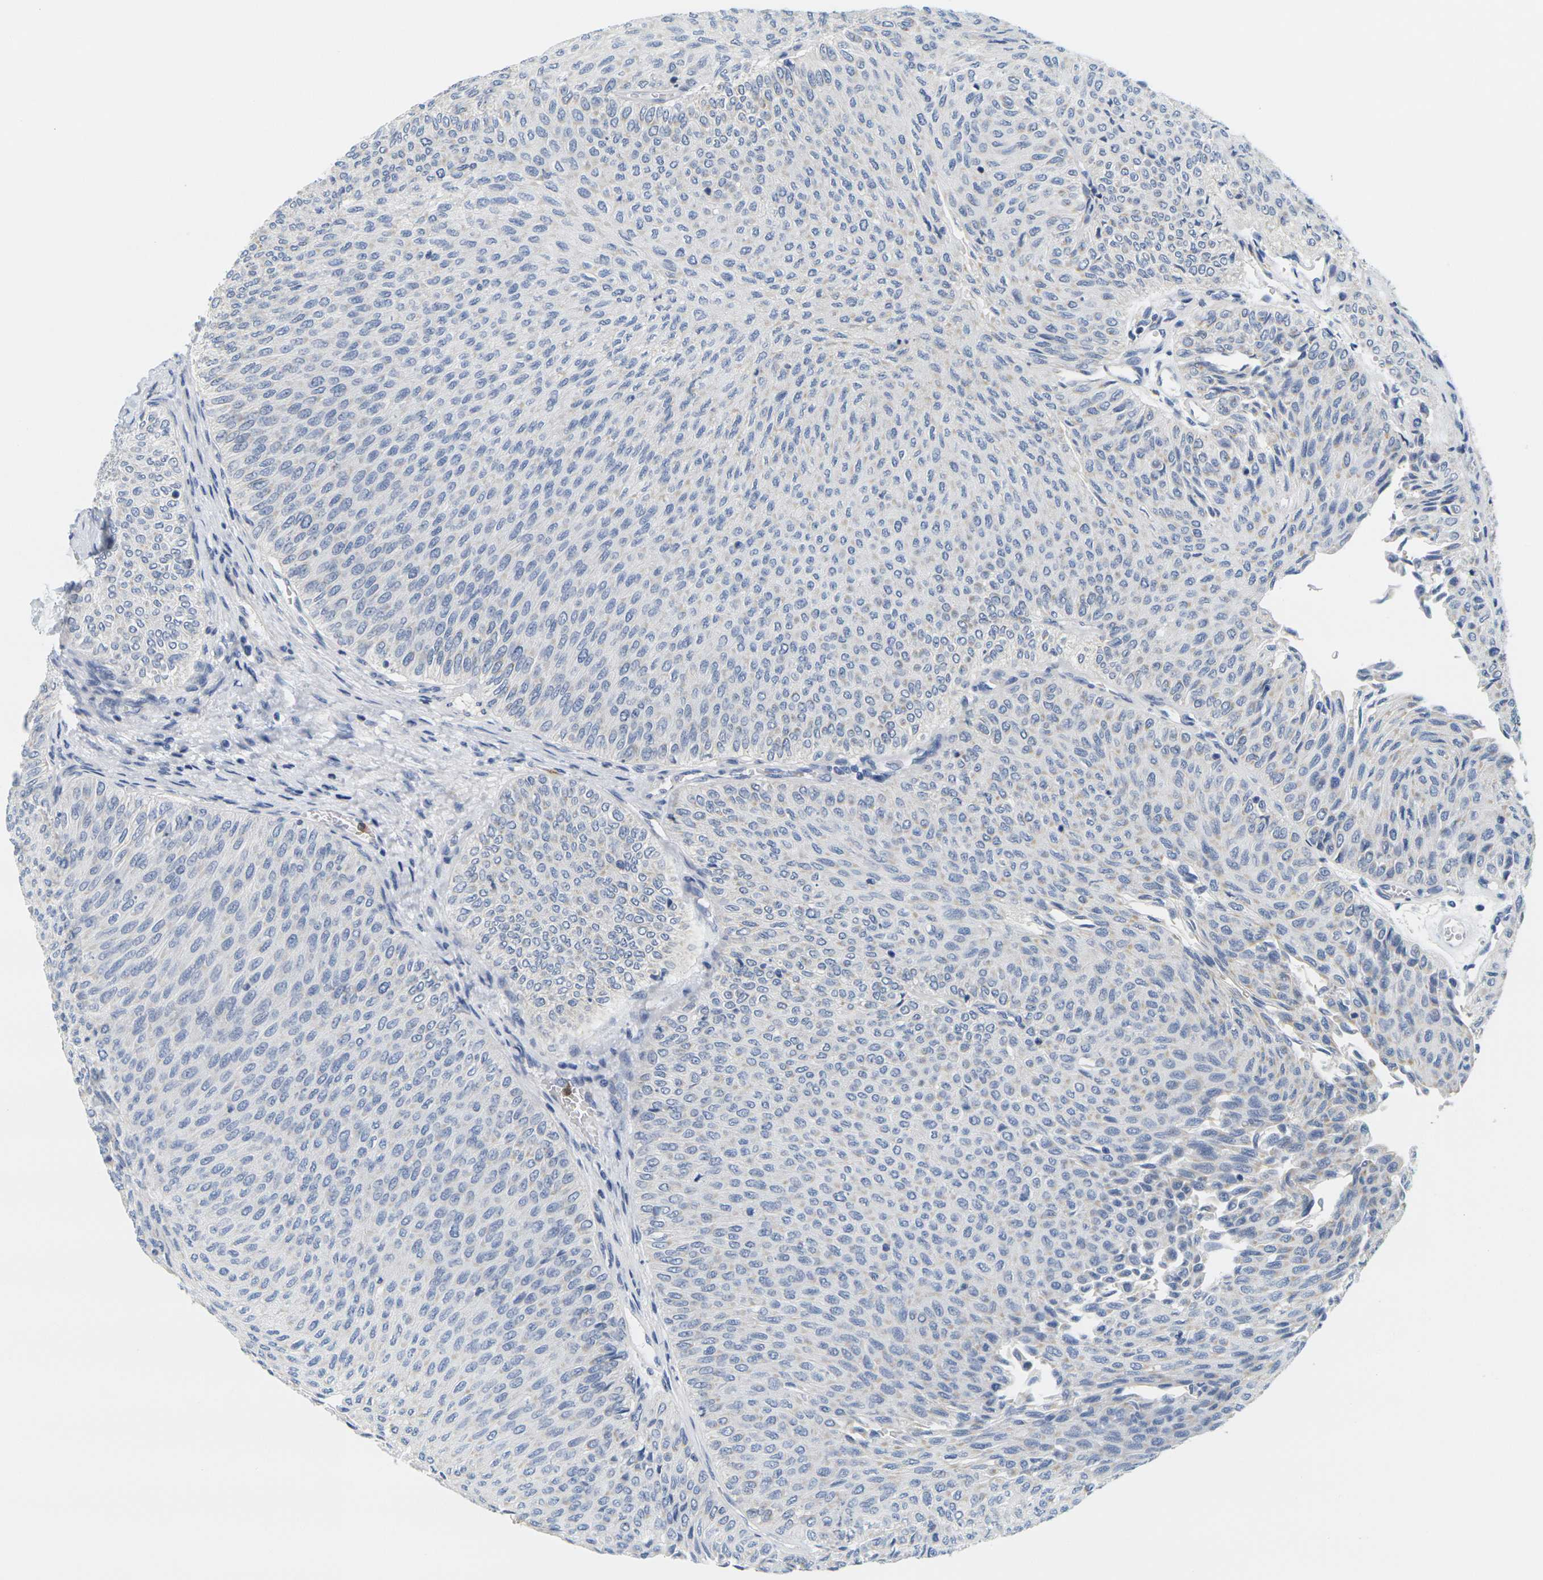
{"staining": {"intensity": "negative", "quantity": "none", "location": "none"}, "tissue": "urothelial cancer", "cell_type": "Tumor cells", "image_type": "cancer", "snomed": [{"axis": "morphology", "description": "Urothelial carcinoma, Low grade"}, {"axis": "topography", "description": "Urinary bladder"}], "caption": "Immunohistochemistry (IHC) histopathology image of urothelial cancer stained for a protein (brown), which reveals no positivity in tumor cells. (DAB (3,3'-diaminobenzidine) immunohistochemistry with hematoxylin counter stain).", "gene": "KLK5", "patient": {"sex": "male", "age": 78}}